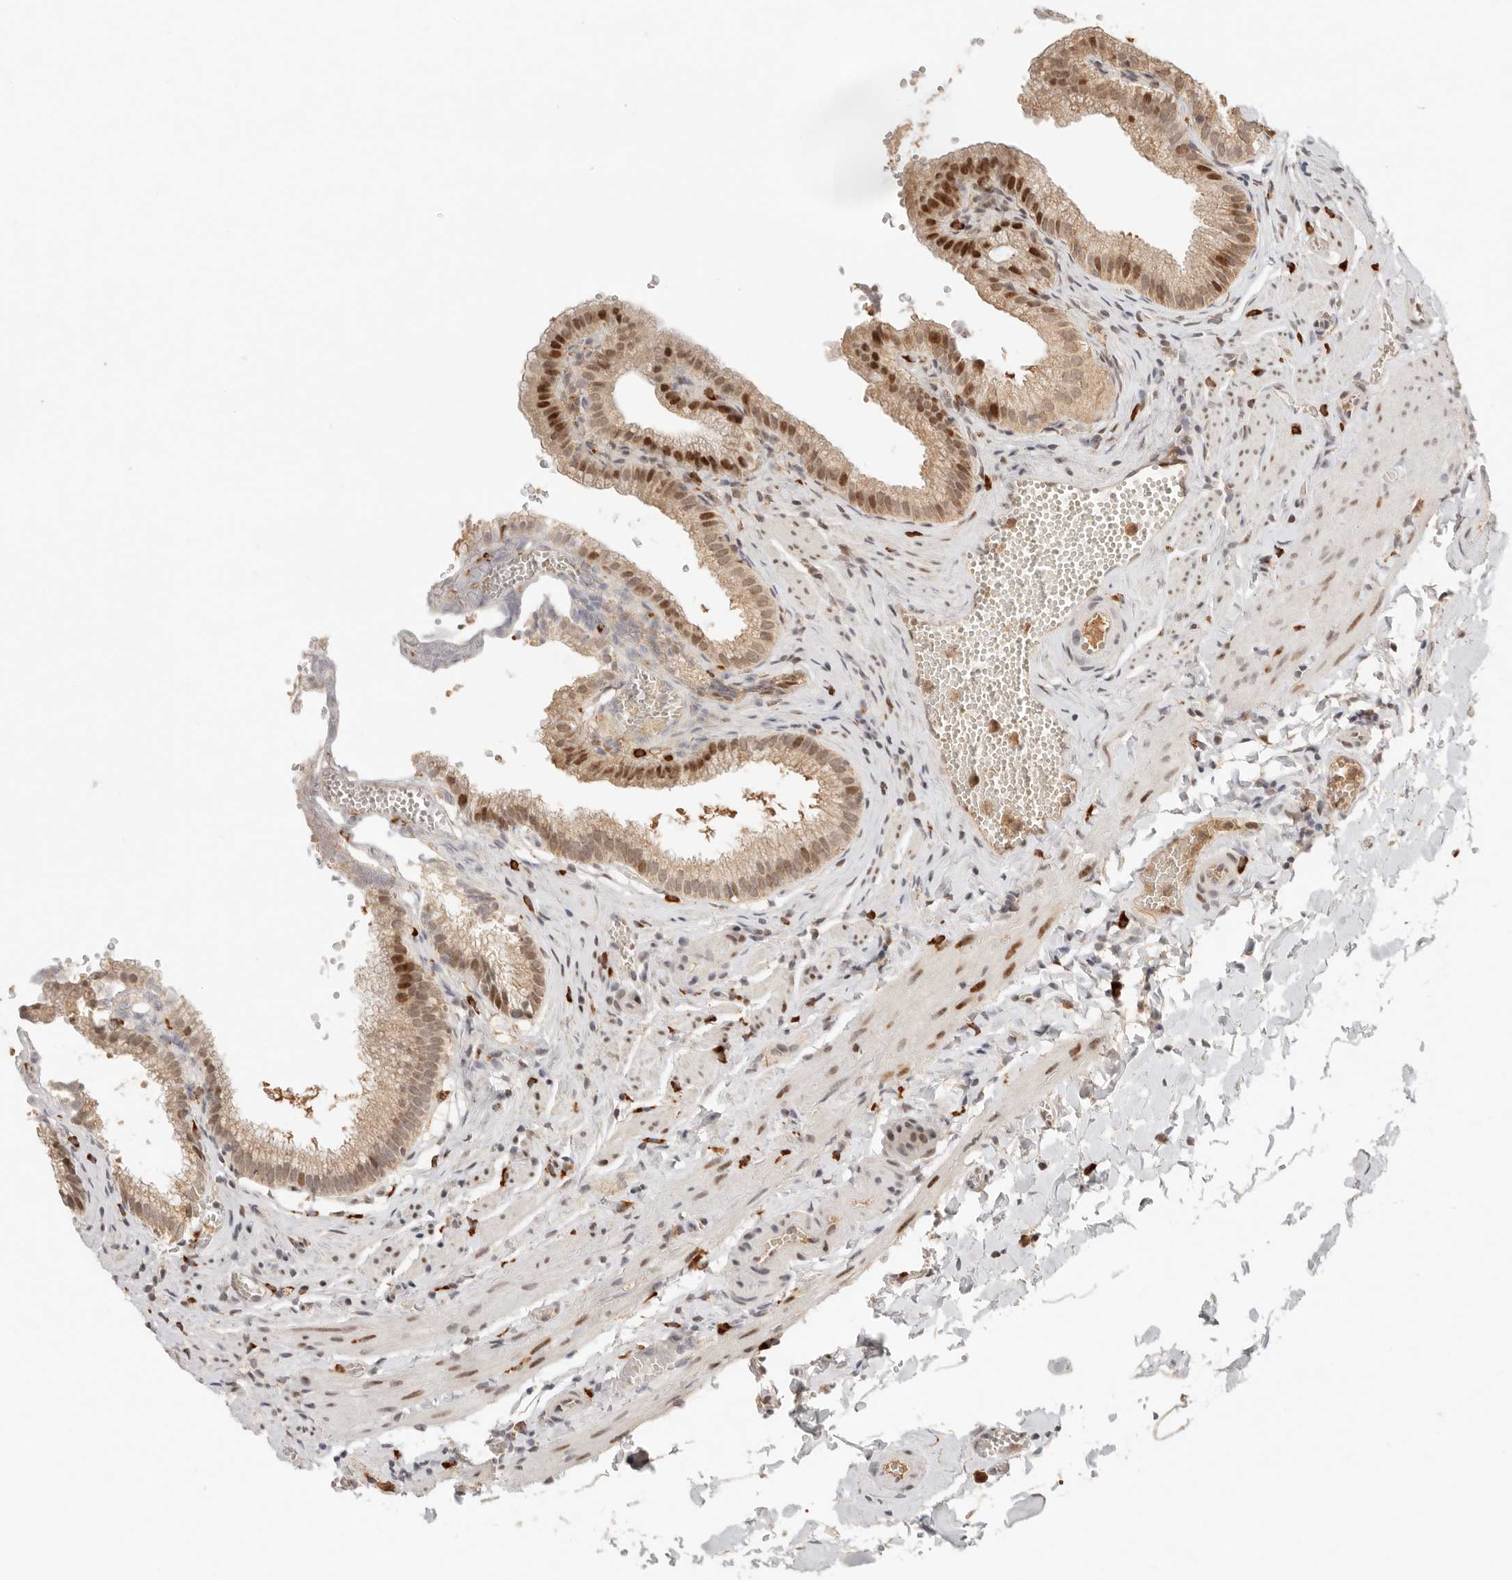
{"staining": {"intensity": "moderate", "quantity": "25%-75%", "location": "nuclear"}, "tissue": "gallbladder", "cell_type": "Glandular cells", "image_type": "normal", "snomed": [{"axis": "morphology", "description": "Normal tissue, NOS"}, {"axis": "topography", "description": "Gallbladder"}], "caption": "Immunohistochemistry (IHC) photomicrograph of normal human gallbladder stained for a protein (brown), which demonstrates medium levels of moderate nuclear positivity in approximately 25%-75% of glandular cells.", "gene": "NPAS2", "patient": {"sex": "male", "age": 38}}